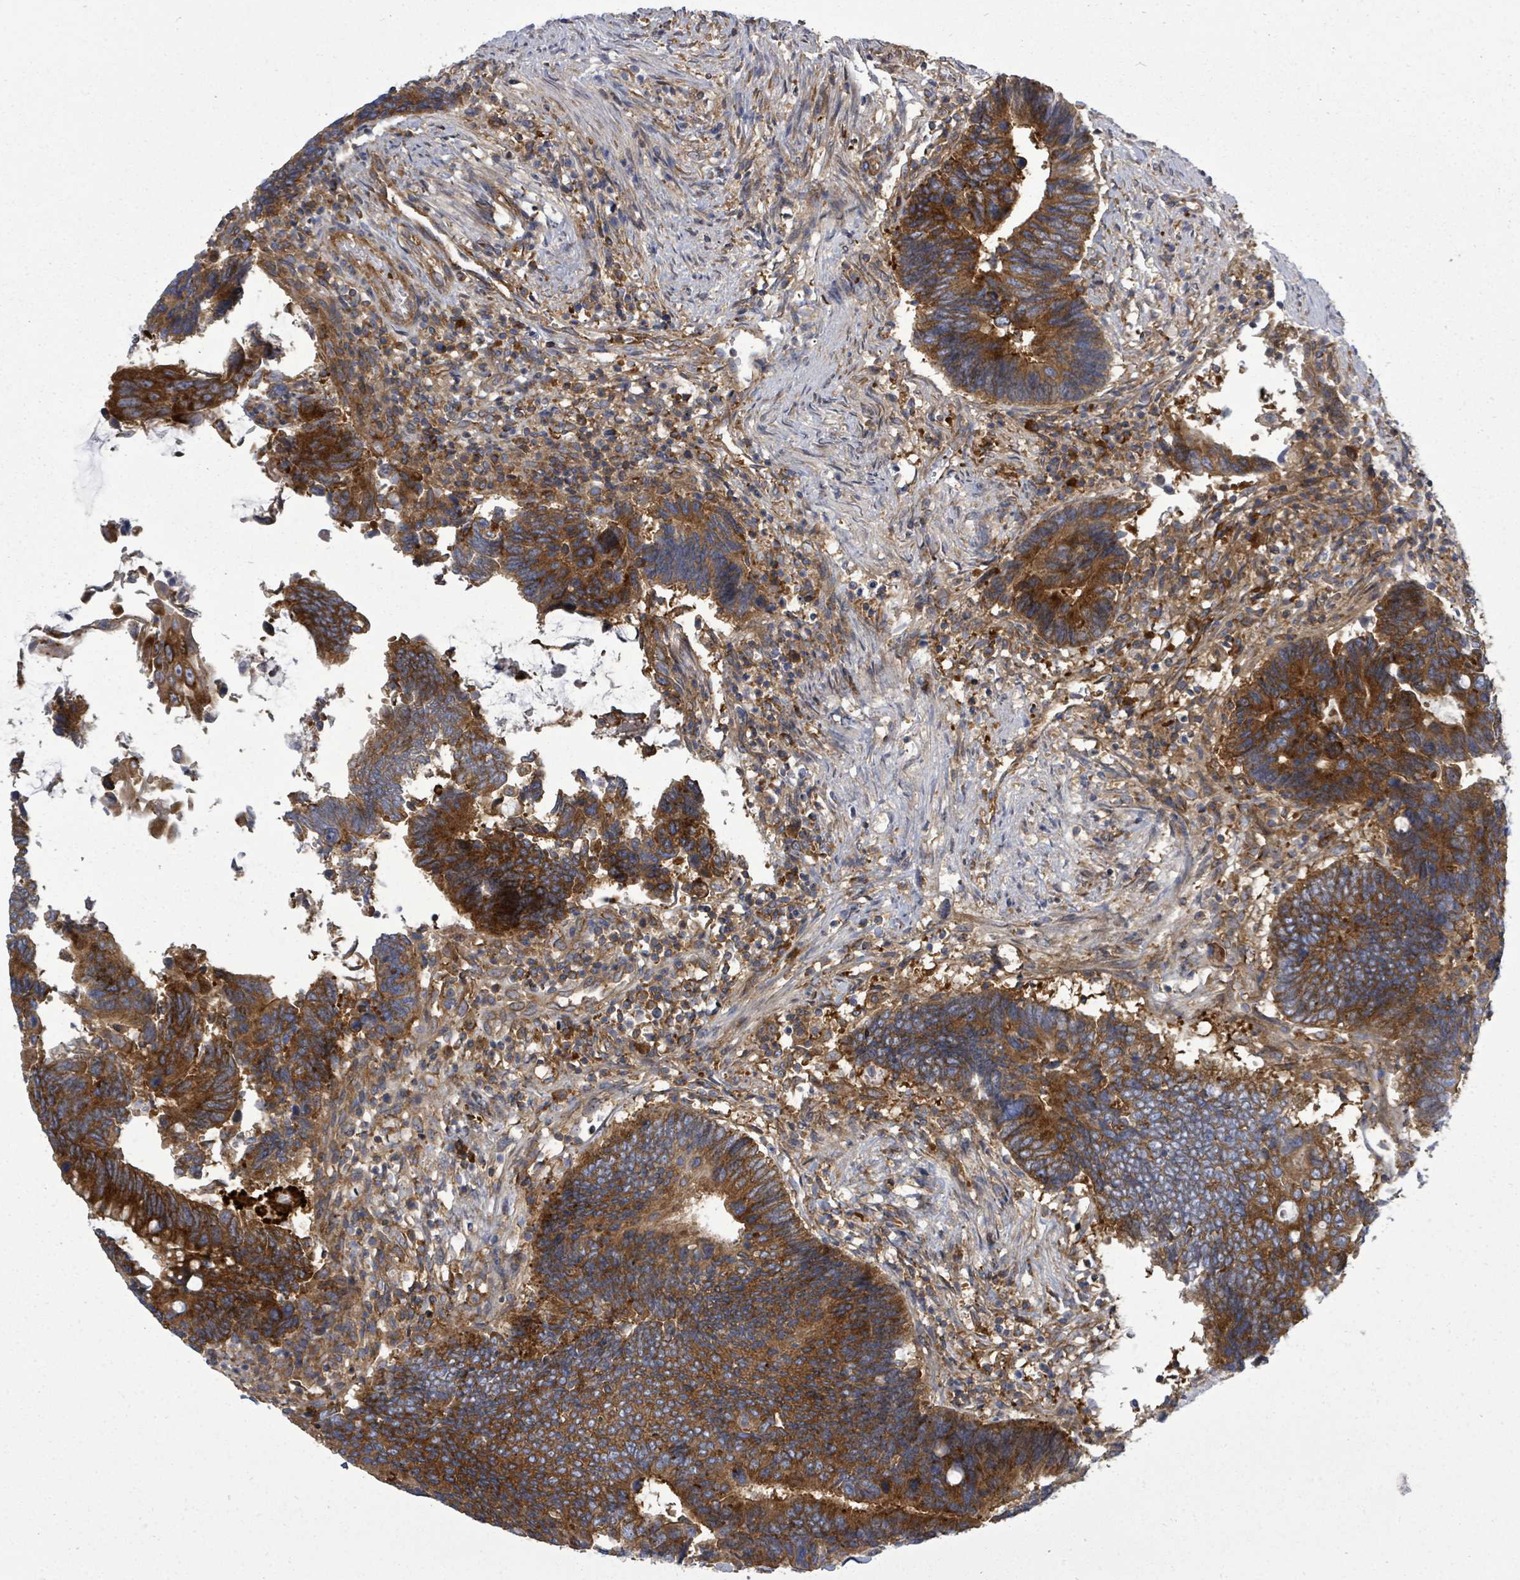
{"staining": {"intensity": "strong", "quantity": ">75%", "location": "cytoplasmic/membranous"}, "tissue": "colorectal cancer", "cell_type": "Tumor cells", "image_type": "cancer", "snomed": [{"axis": "morphology", "description": "Adenocarcinoma, NOS"}, {"axis": "topography", "description": "Colon"}], "caption": "Human adenocarcinoma (colorectal) stained with a brown dye exhibits strong cytoplasmic/membranous positive staining in approximately >75% of tumor cells.", "gene": "EIF3C", "patient": {"sex": "male", "age": 87}}